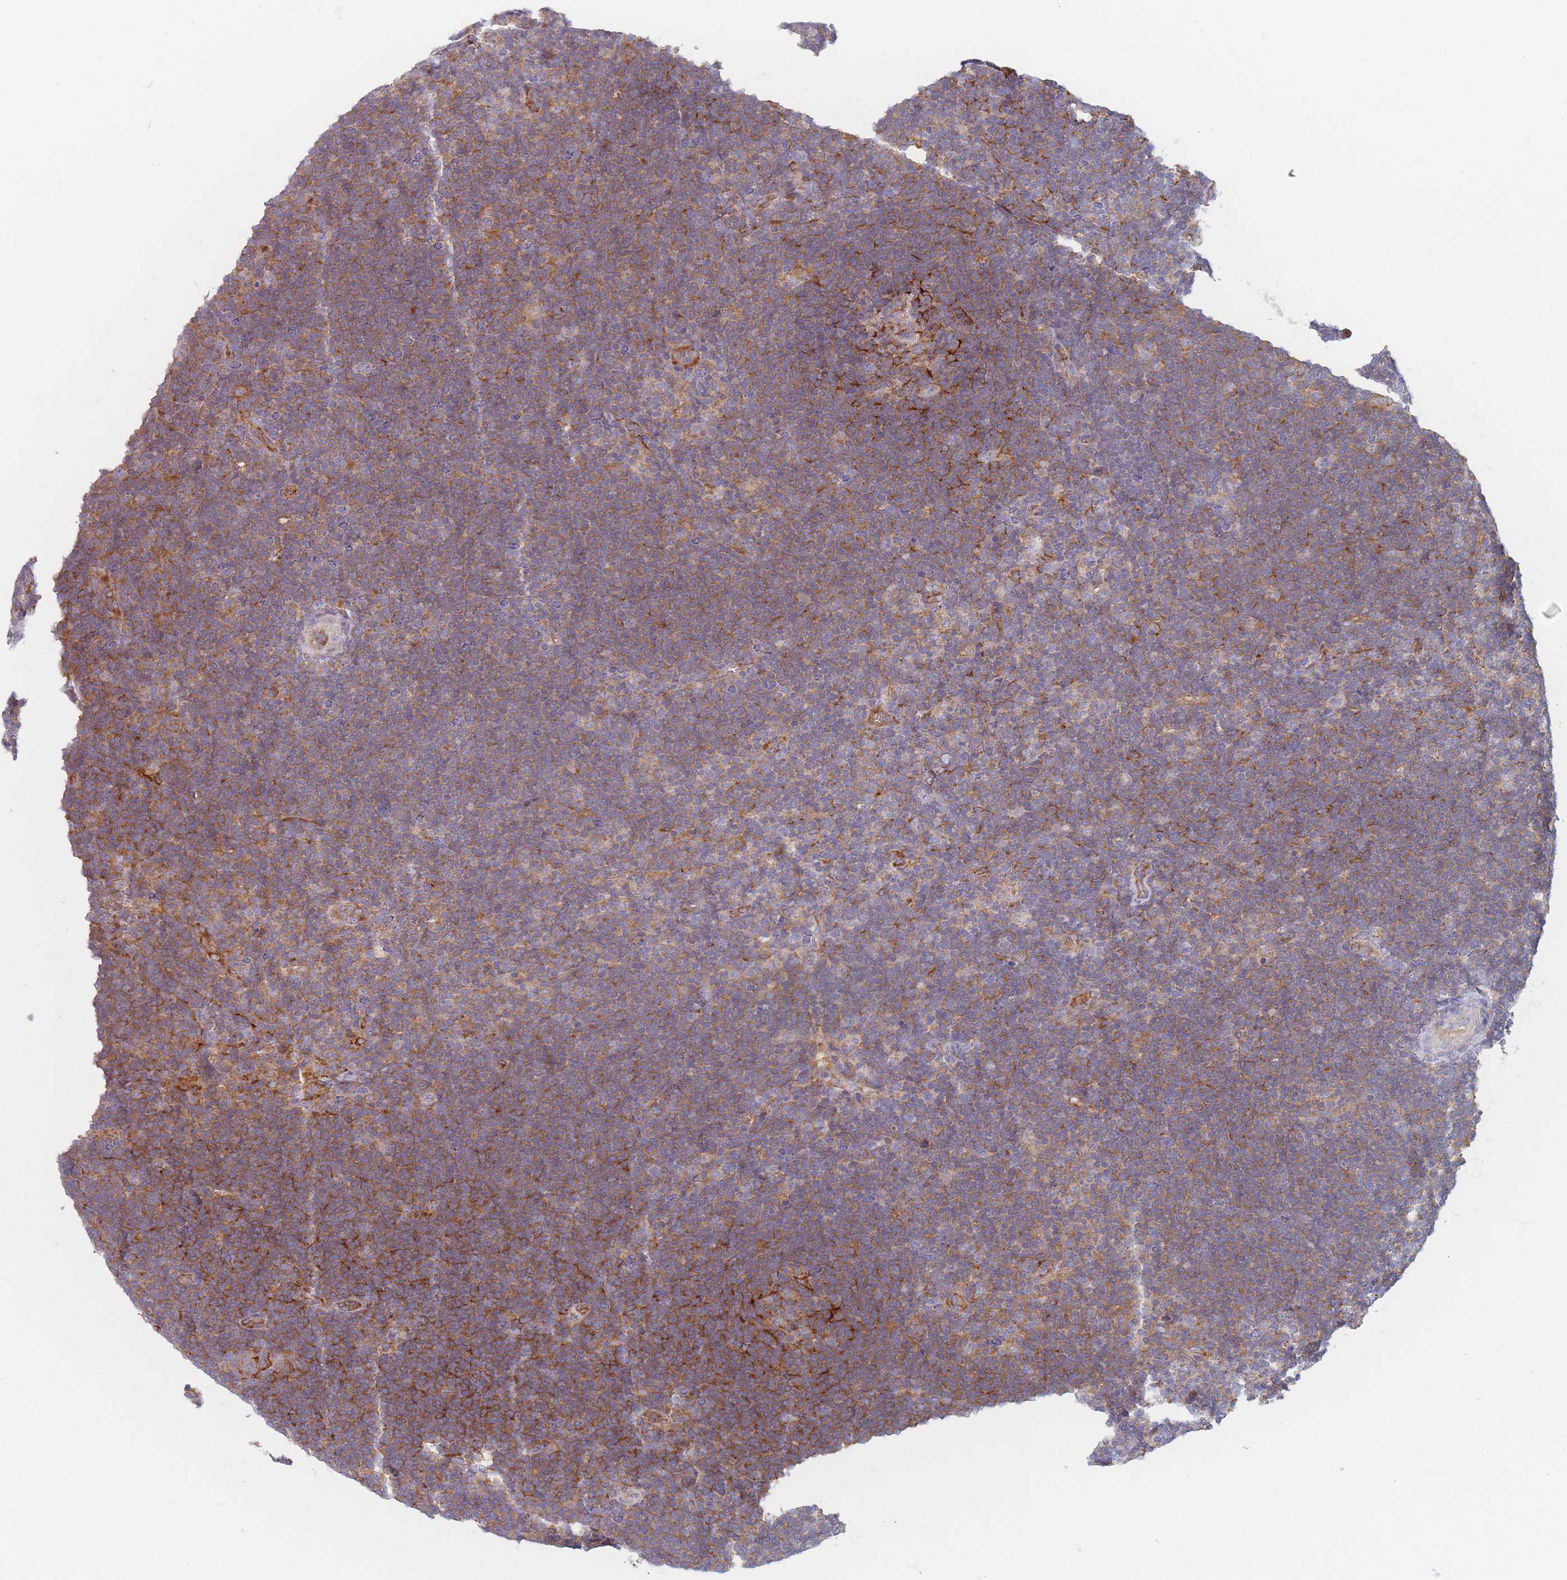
{"staining": {"intensity": "negative", "quantity": "none", "location": "none"}, "tissue": "lymphoma", "cell_type": "Tumor cells", "image_type": "cancer", "snomed": [{"axis": "morphology", "description": "Hodgkin's disease, NOS"}, {"axis": "topography", "description": "Lymph node"}], "caption": "IHC image of human Hodgkin's disease stained for a protein (brown), which exhibits no expression in tumor cells.", "gene": "MAP1S", "patient": {"sex": "female", "age": 57}}